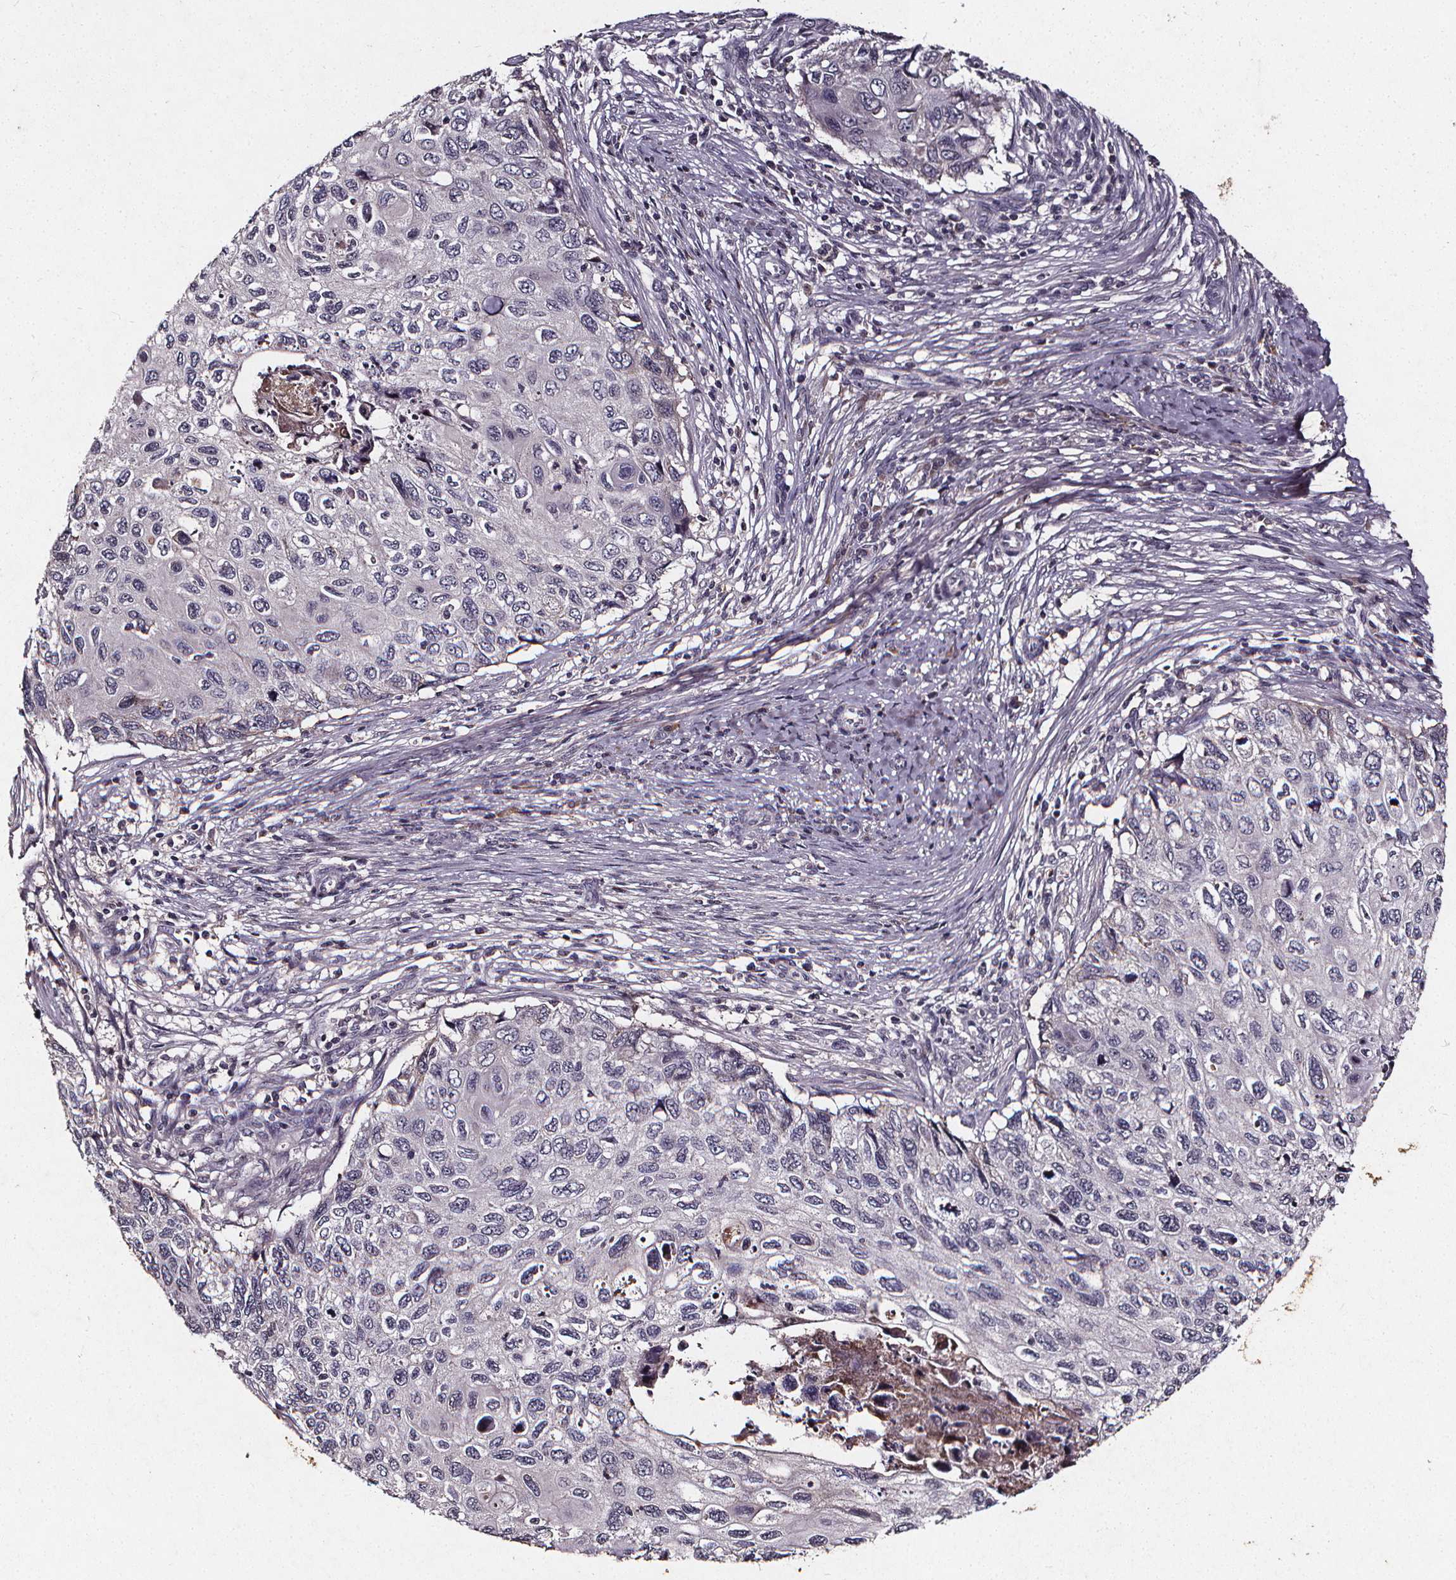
{"staining": {"intensity": "negative", "quantity": "none", "location": "none"}, "tissue": "cervical cancer", "cell_type": "Tumor cells", "image_type": "cancer", "snomed": [{"axis": "morphology", "description": "Squamous cell carcinoma, NOS"}, {"axis": "topography", "description": "Cervix"}], "caption": "Immunohistochemistry (IHC) image of cervical cancer (squamous cell carcinoma) stained for a protein (brown), which demonstrates no expression in tumor cells.", "gene": "SPAG8", "patient": {"sex": "female", "age": 70}}